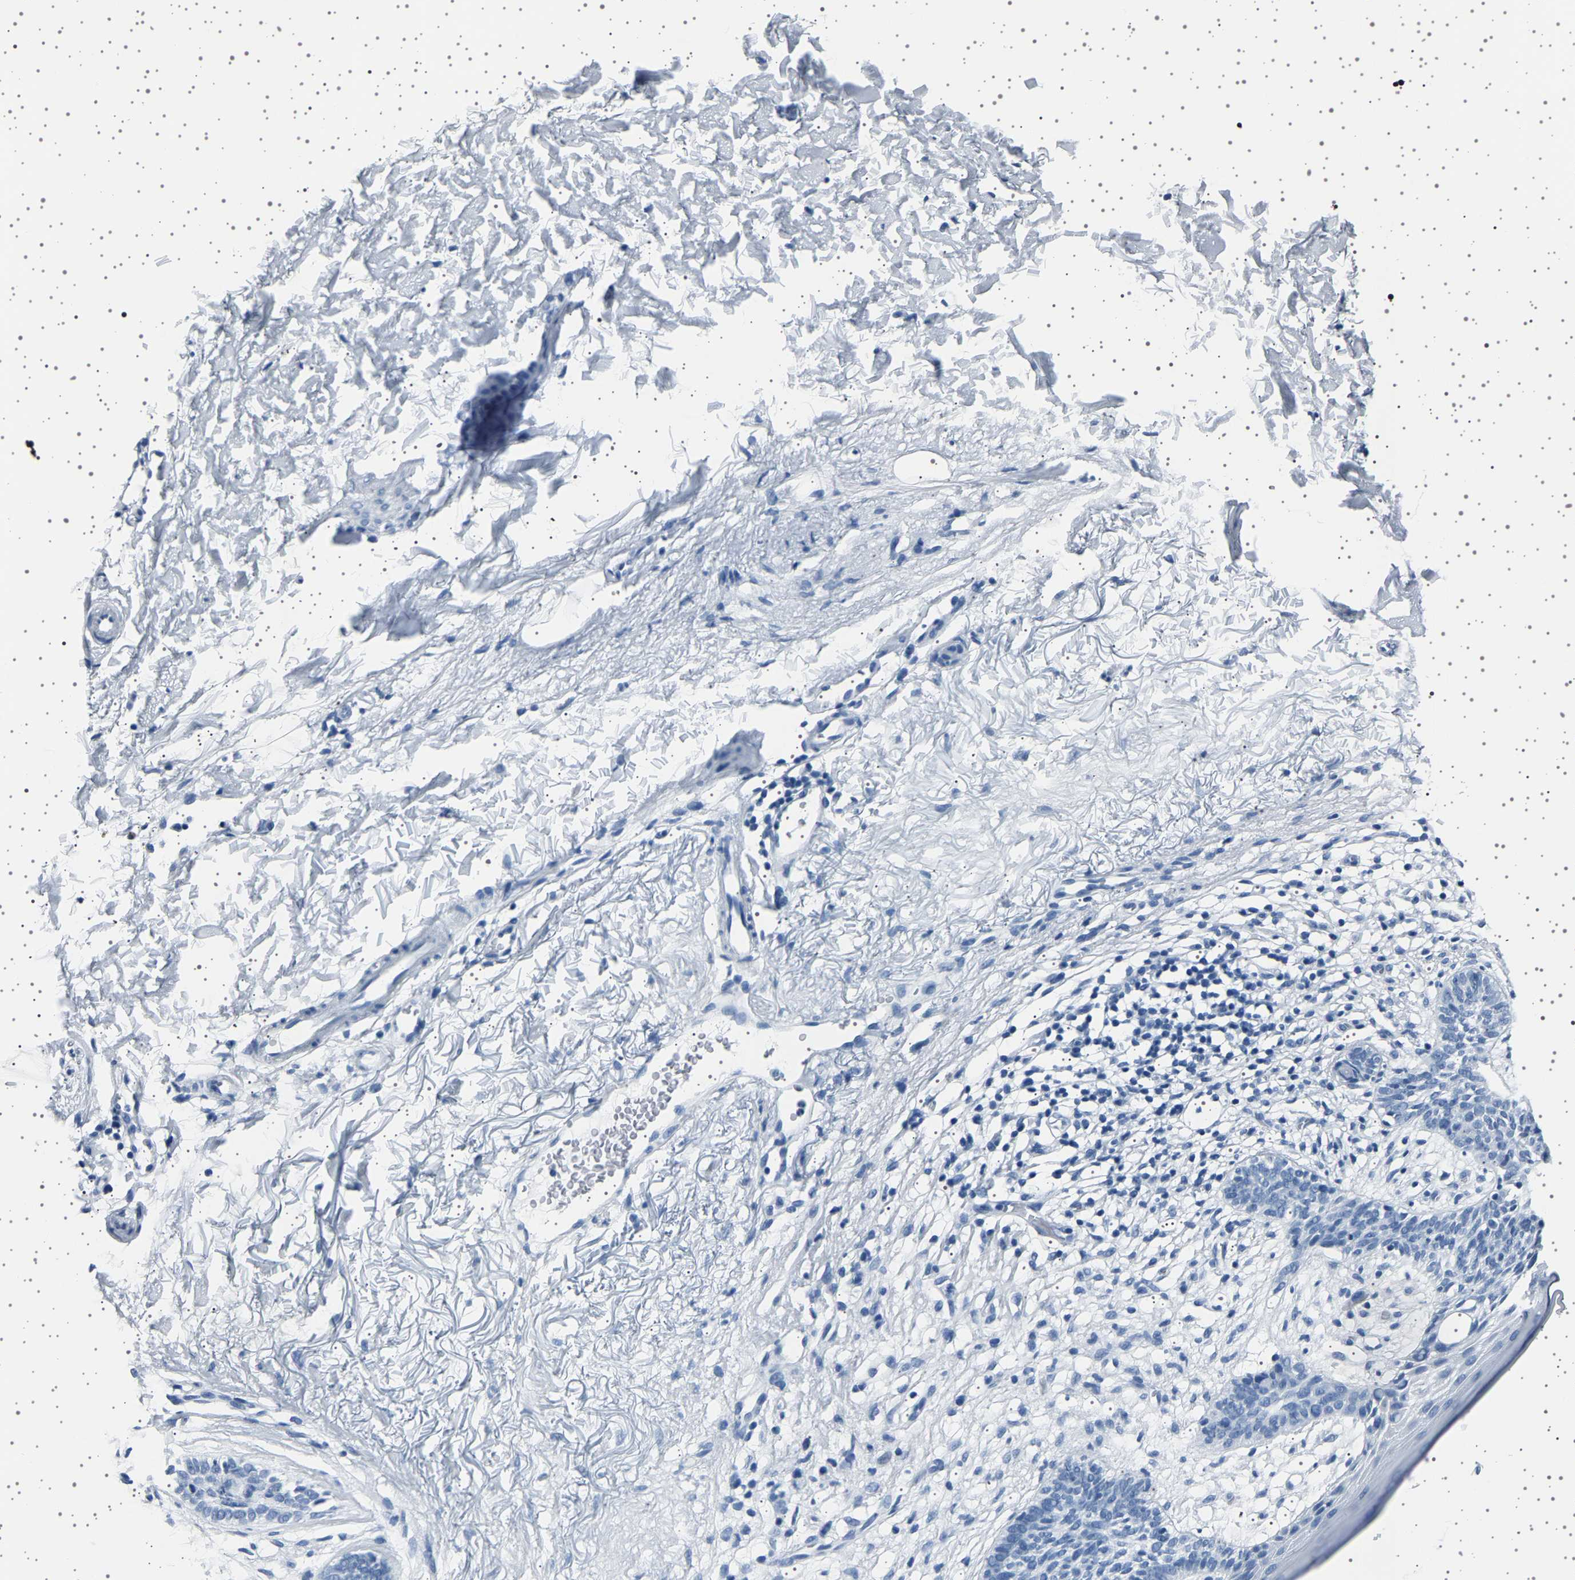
{"staining": {"intensity": "negative", "quantity": "none", "location": "none"}, "tissue": "skin cancer", "cell_type": "Tumor cells", "image_type": "cancer", "snomed": [{"axis": "morphology", "description": "Basal cell carcinoma"}, {"axis": "topography", "description": "Skin"}], "caption": "The immunohistochemistry histopathology image has no significant positivity in tumor cells of skin cancer (basal cell carcinoma) tissue.", "gene": "TFF3", "patient": {"sex": "female", "age": 70}}